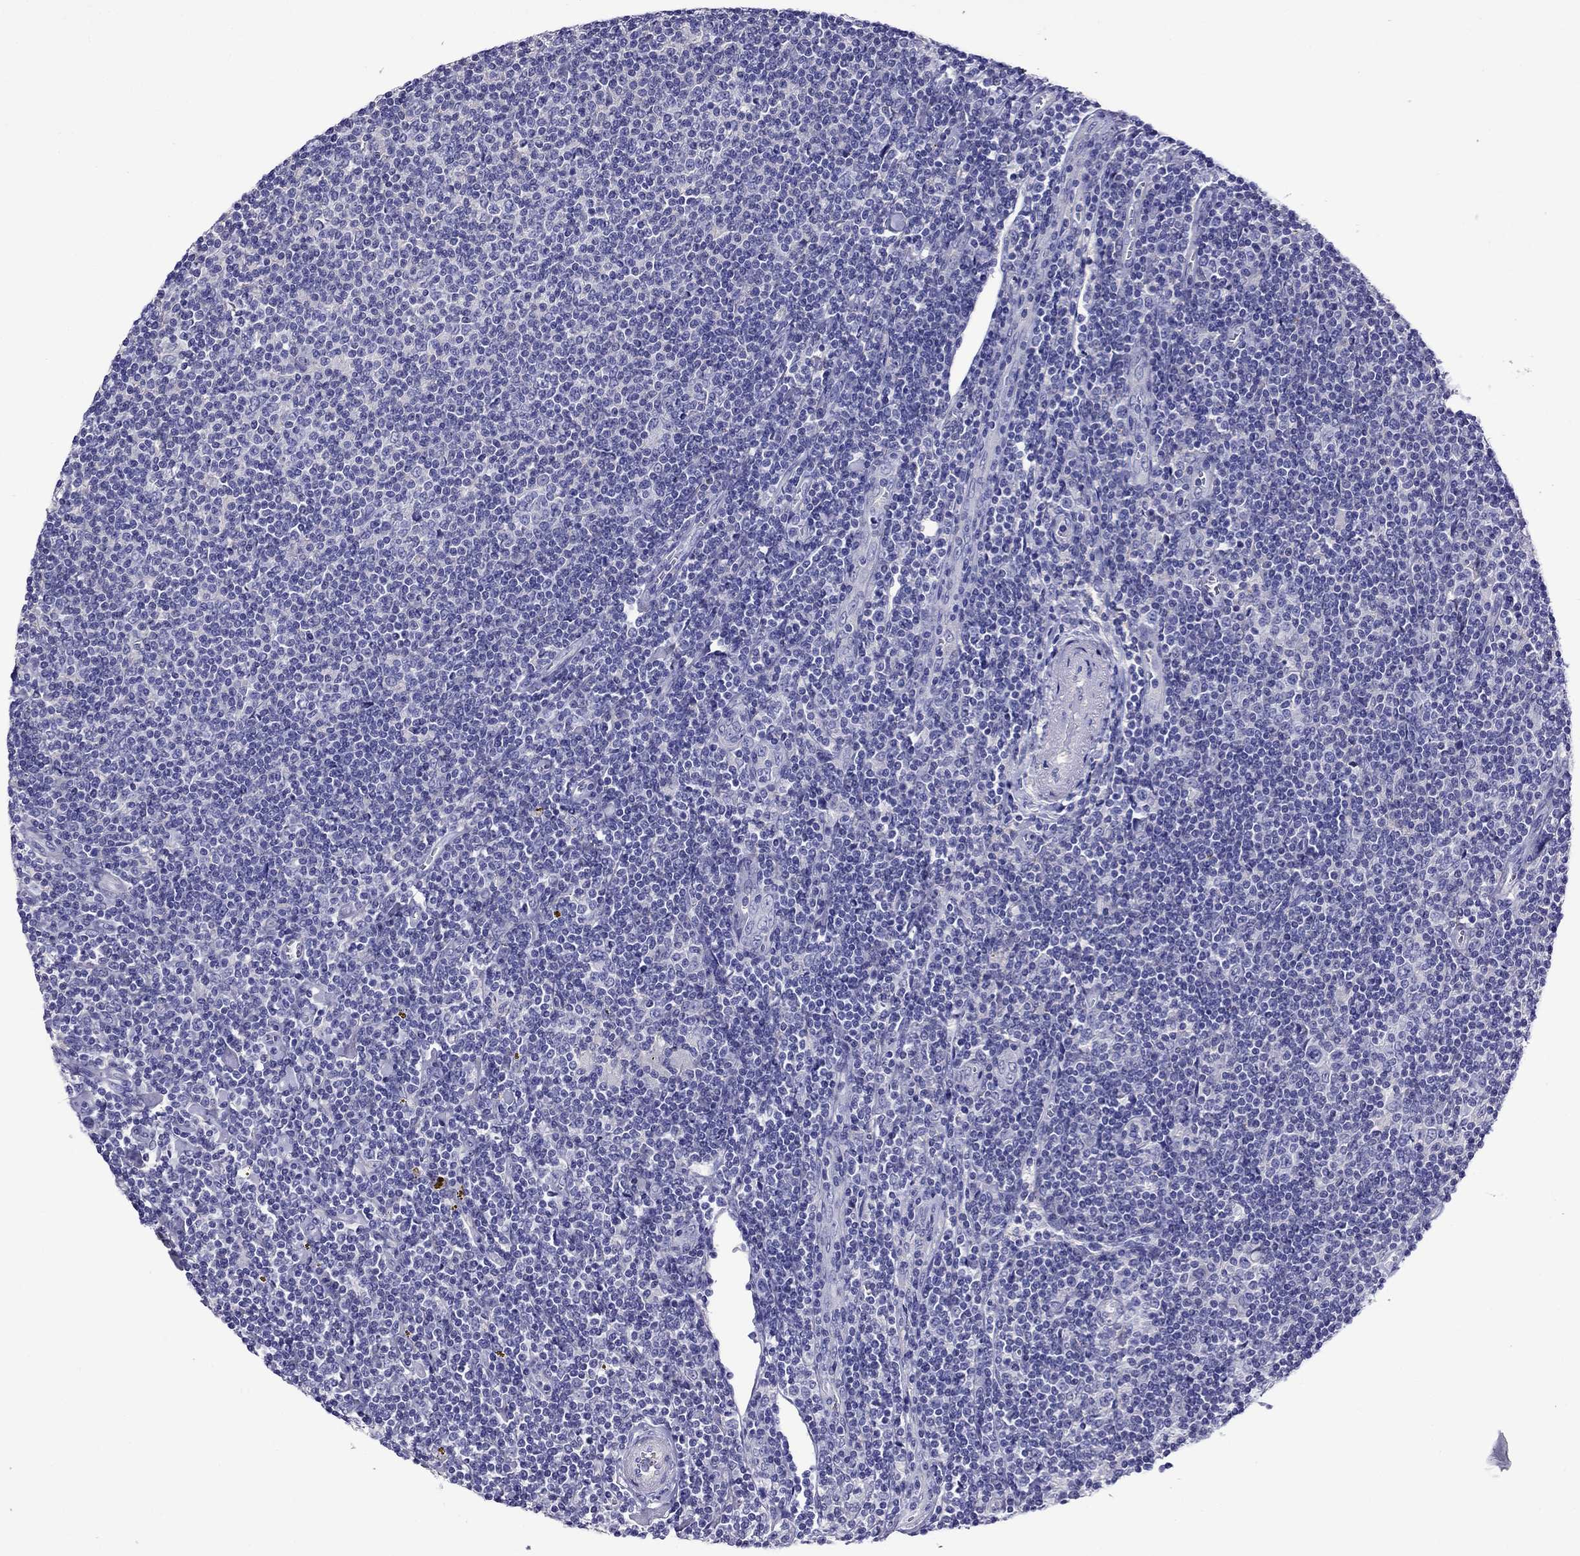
{"staining": {"intensity": "negative", "quantity": "none", "location": "none"}, "tissue": "lymphoma", "cell_type": "Tumor cells", "image_type": "cancer", "snomed": [{"axis": "morphology", "description": "Hodgkin's disease, NOS"}, {"axis": "topography", "description": "Lymph node"}], "caption": "Protein analysis of lymphoma shows no significant expression in tumor cells.", "gene": "SCG2", "patient": {"sex": "male", "age": 40}}